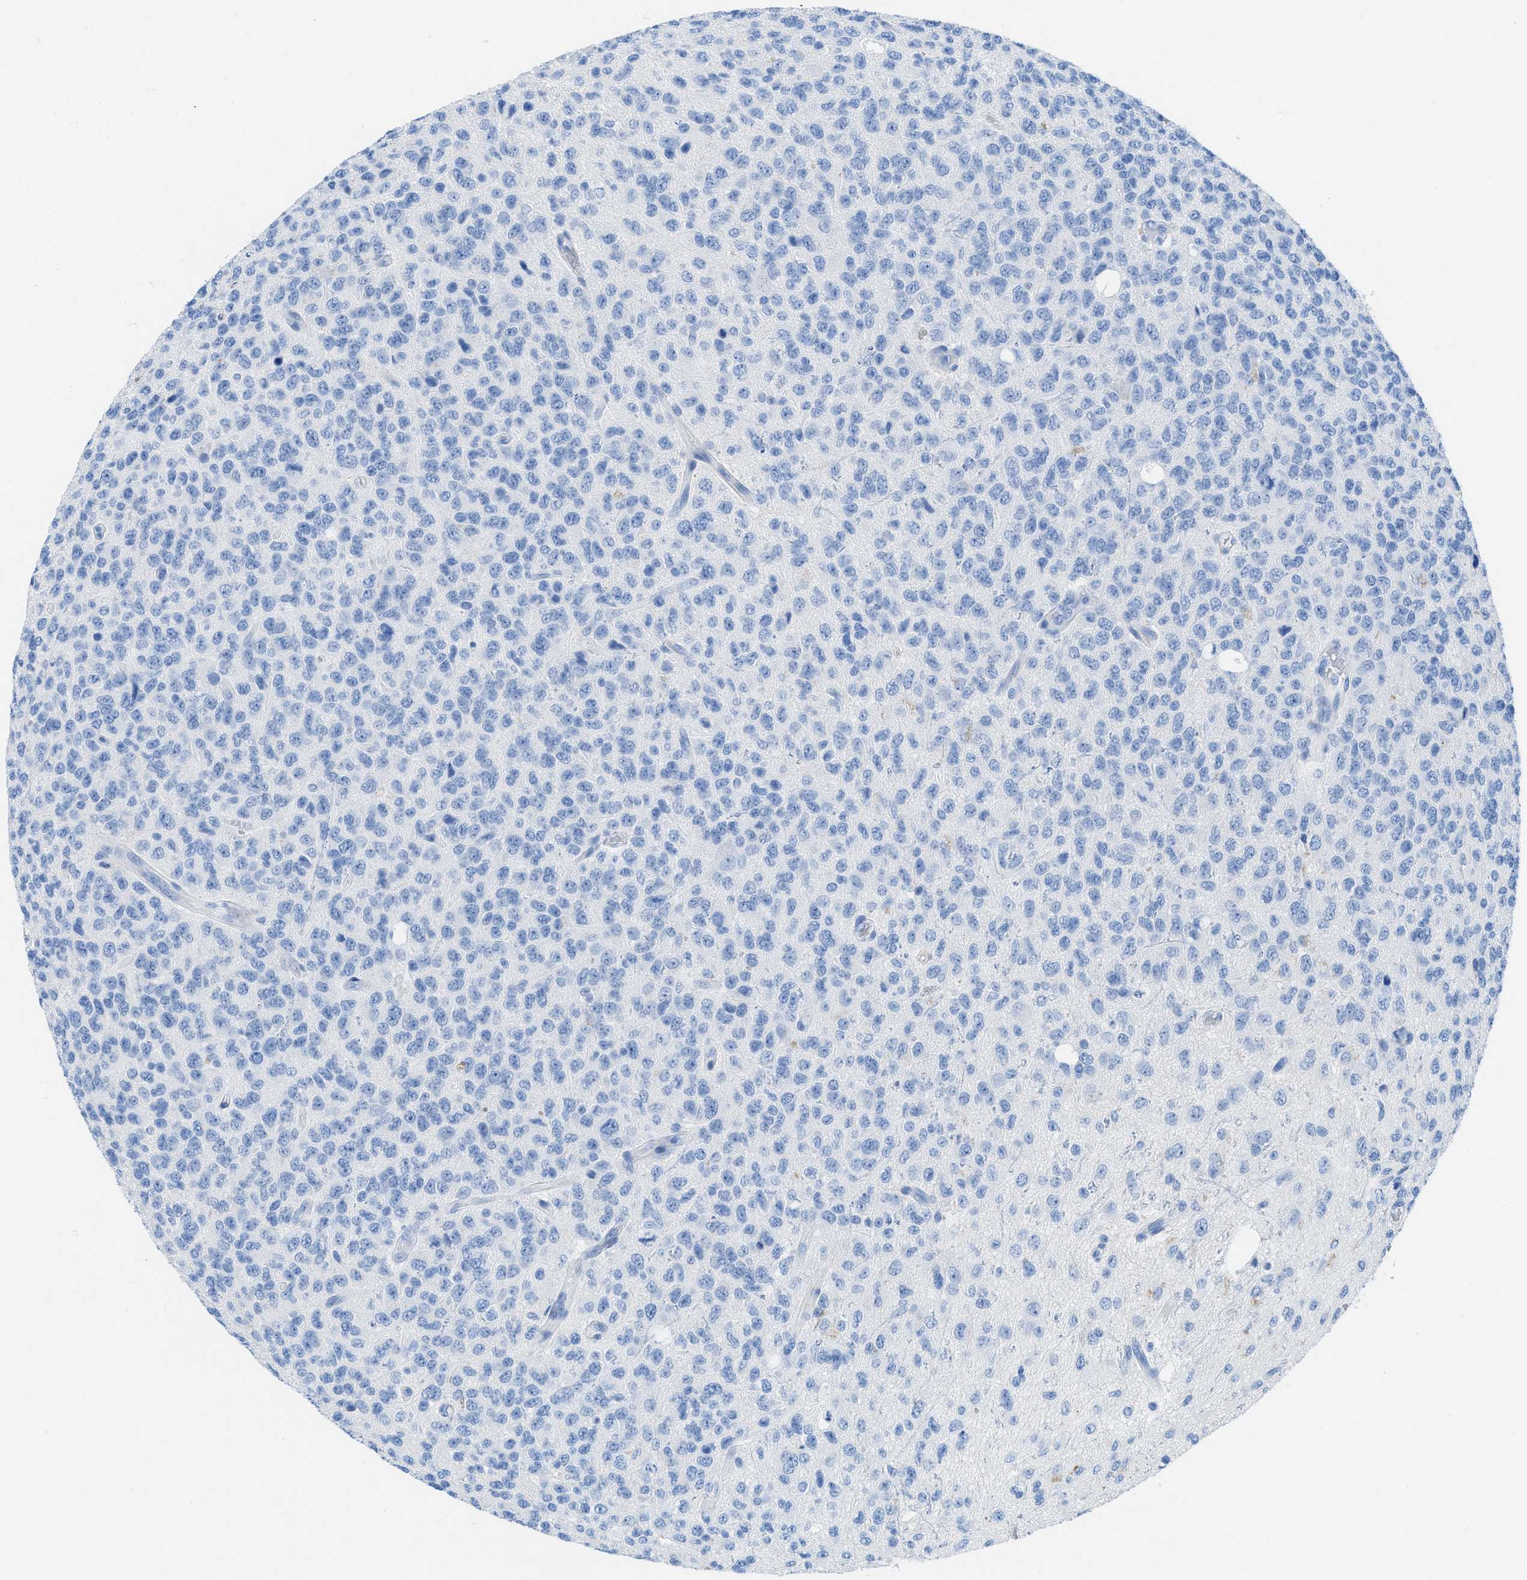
{"staining": {"intensity": "negative", "quantity": "none", "location": "none"}, "tissue": "glioma", "cell_type": "Tumor cells", "image_type": "cancer", "snomed": [{"axis": "morphology", "description": "Glioma, malignant, High grade"}, {"axis": "topography", "description": "pancreas cauda"}], "caption": "This is an immunohistochemistry photomicrograph of malignant glioma (high-grade). There is no staining in tumor cells.", "gene": "TCL1A", "patient": {"sex": "male", "age": 60}}